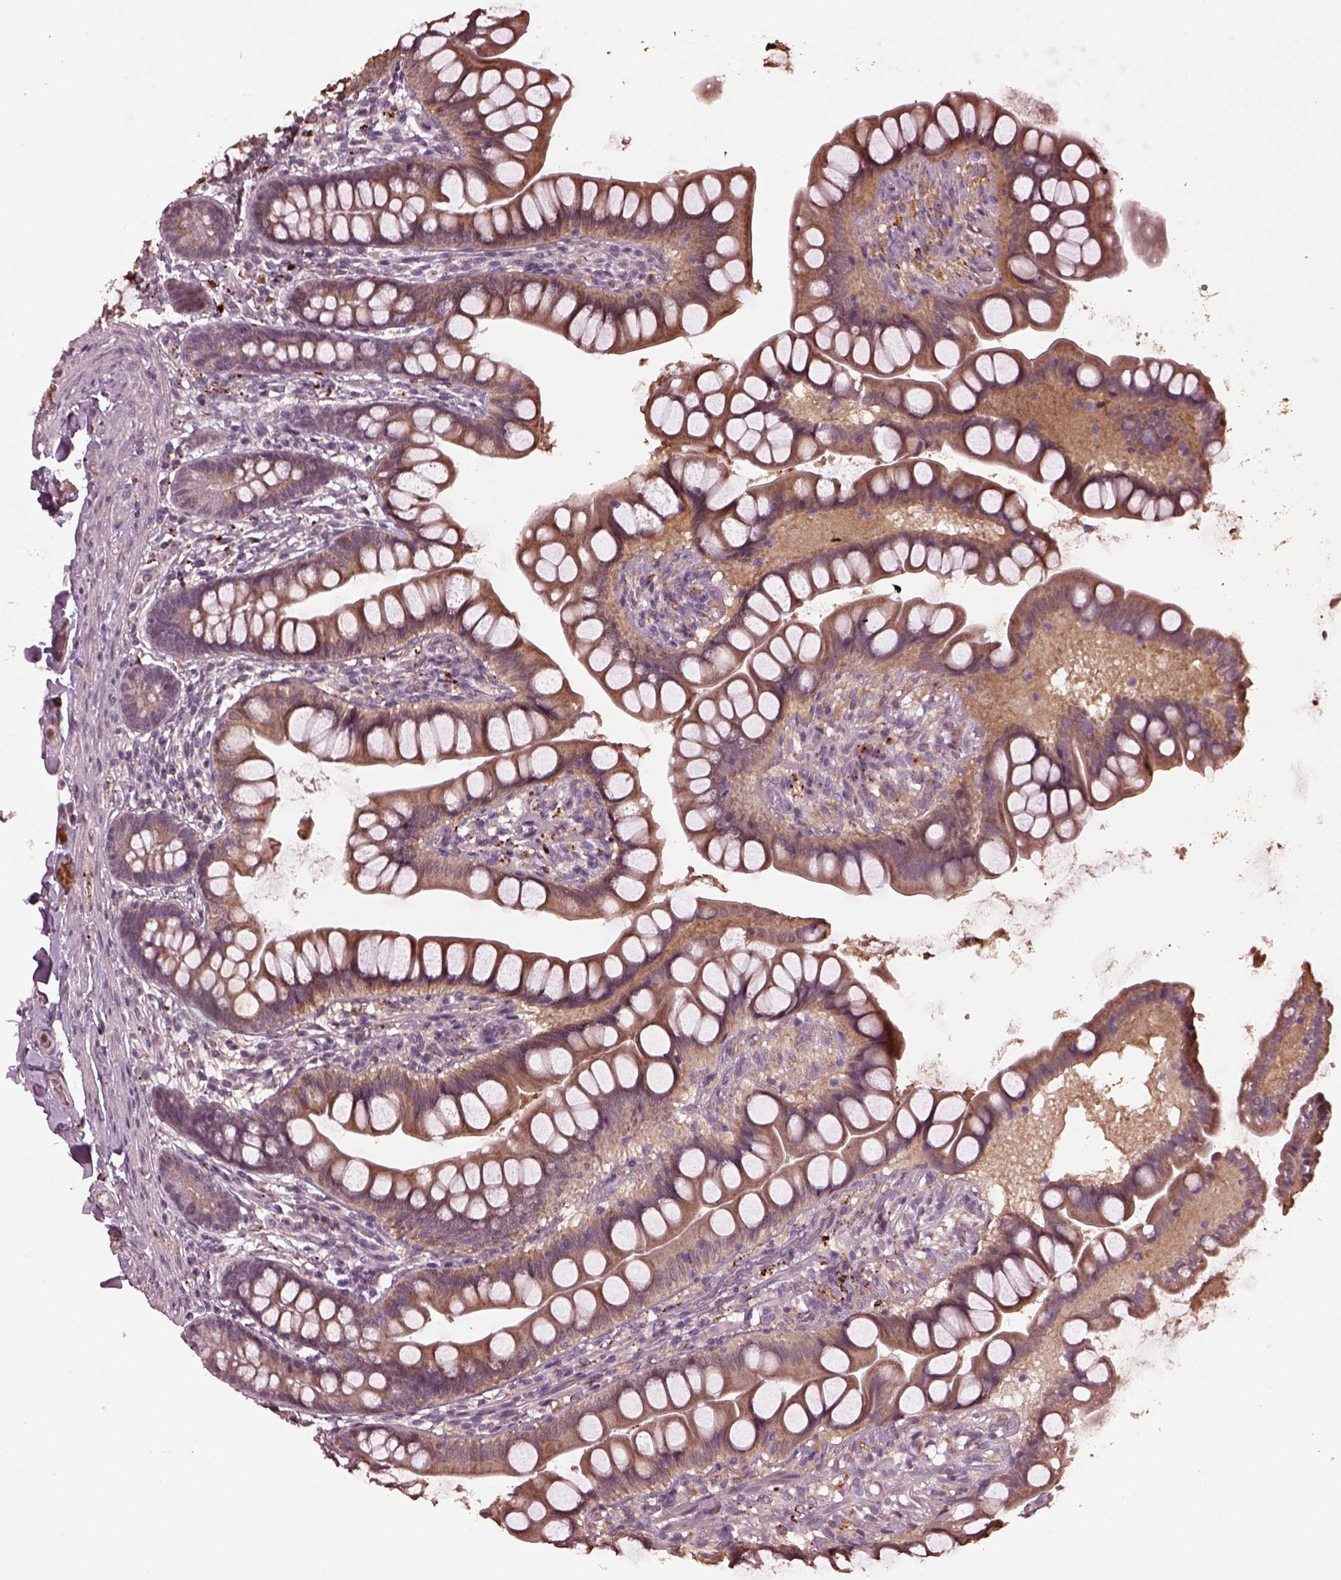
{"staining": {"intensity": "moderate", "quantity": ">75%", "location": "cytoplasmic/membranous"}, "tissue": "small intestine", "cell_type": "Glandular cells", "image_type": "normal", "snomed": [{"axis": "morphology", "description": "Normal tissue, NOS"}, {"axis": "topography", "description": "Small intestine"}], "caption": "This image displays immunohistochemistry (IHC) staining of unremarkable human small intestine, with medium moderate cytoplasmic/membranous positivity in approximately >75% of glandular cells.", "gene": "RUFY3", "patient": {"sex": "male", "age": 70}}